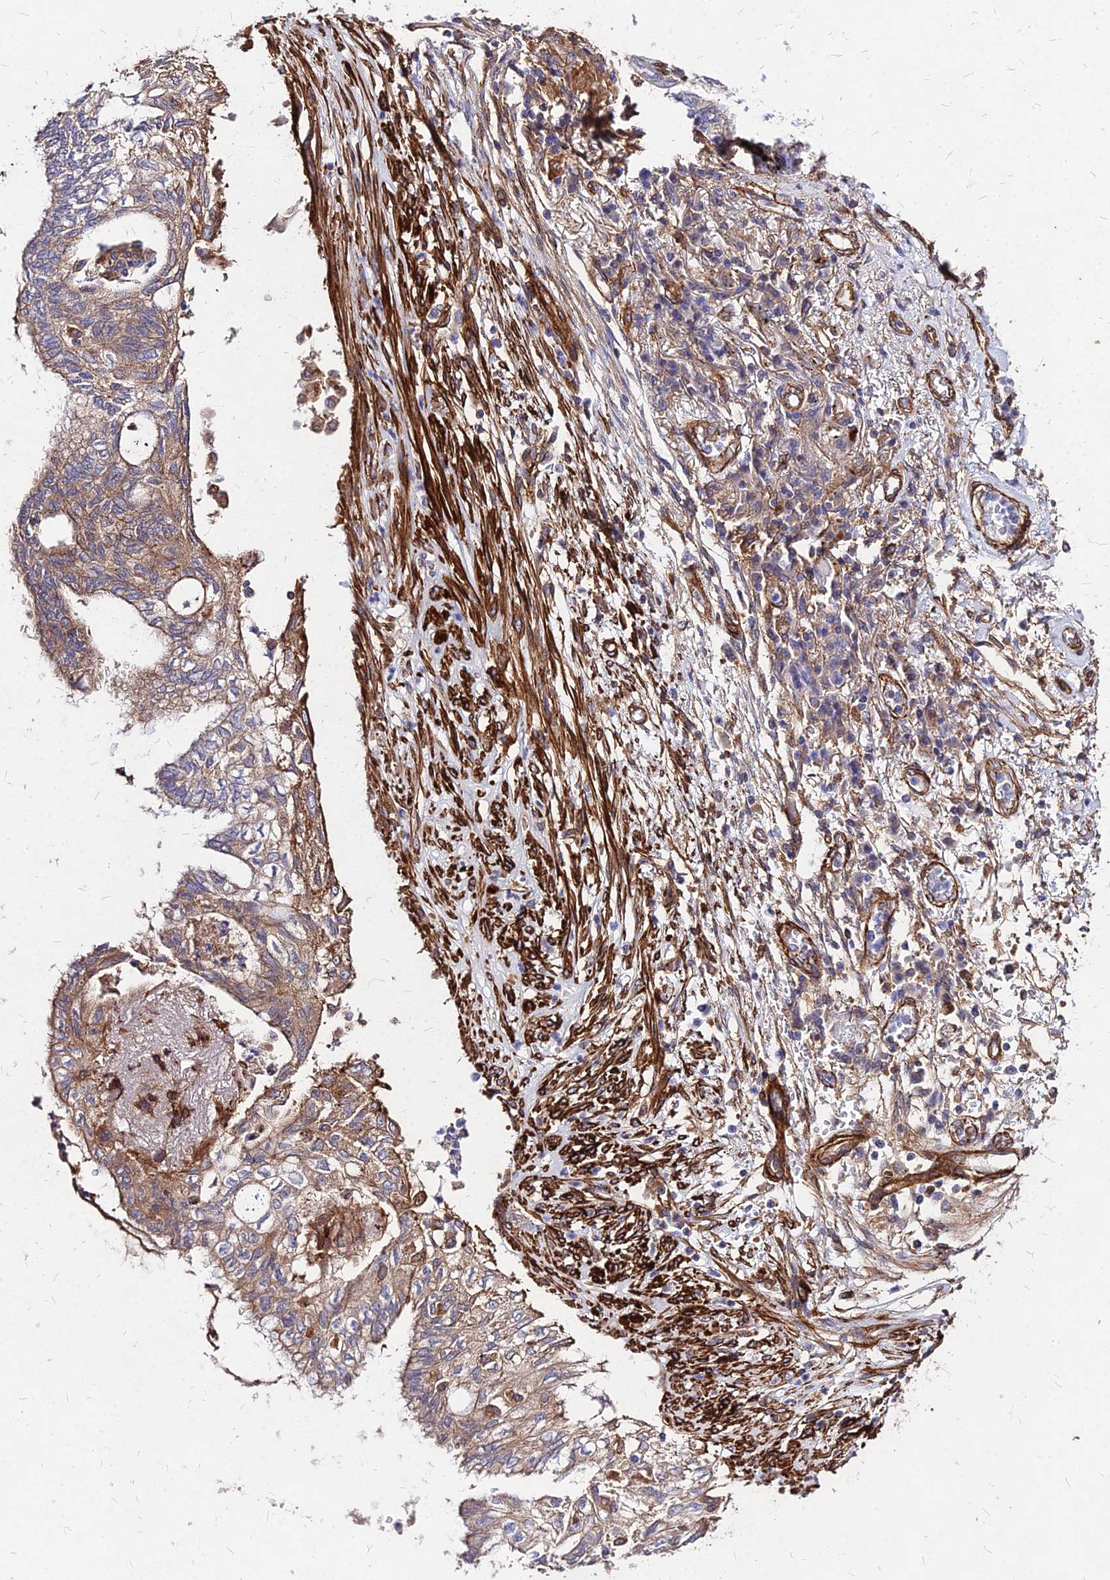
{"staining": {"intensity": "moderate", "quantity": ">75%", "location": "cytoplasmic/membranous"}, "tissue": "lung cancer", "cell_type": "Tumor cells", "image_type": "cancer", "snomed": [{"axis": "morphology", "description": "Adenocarcinoma, NOS"}, {"axis": "topography", "description": "Lung"}], "caption": "Protein staining of lung adenocarcinoma tissue demonstrates moderate cytoplasmic/membranous positivity in approximately >75% of tumor cells.", "gene": "EFCC1", "patient": {"sex": "female", "age": 70}}